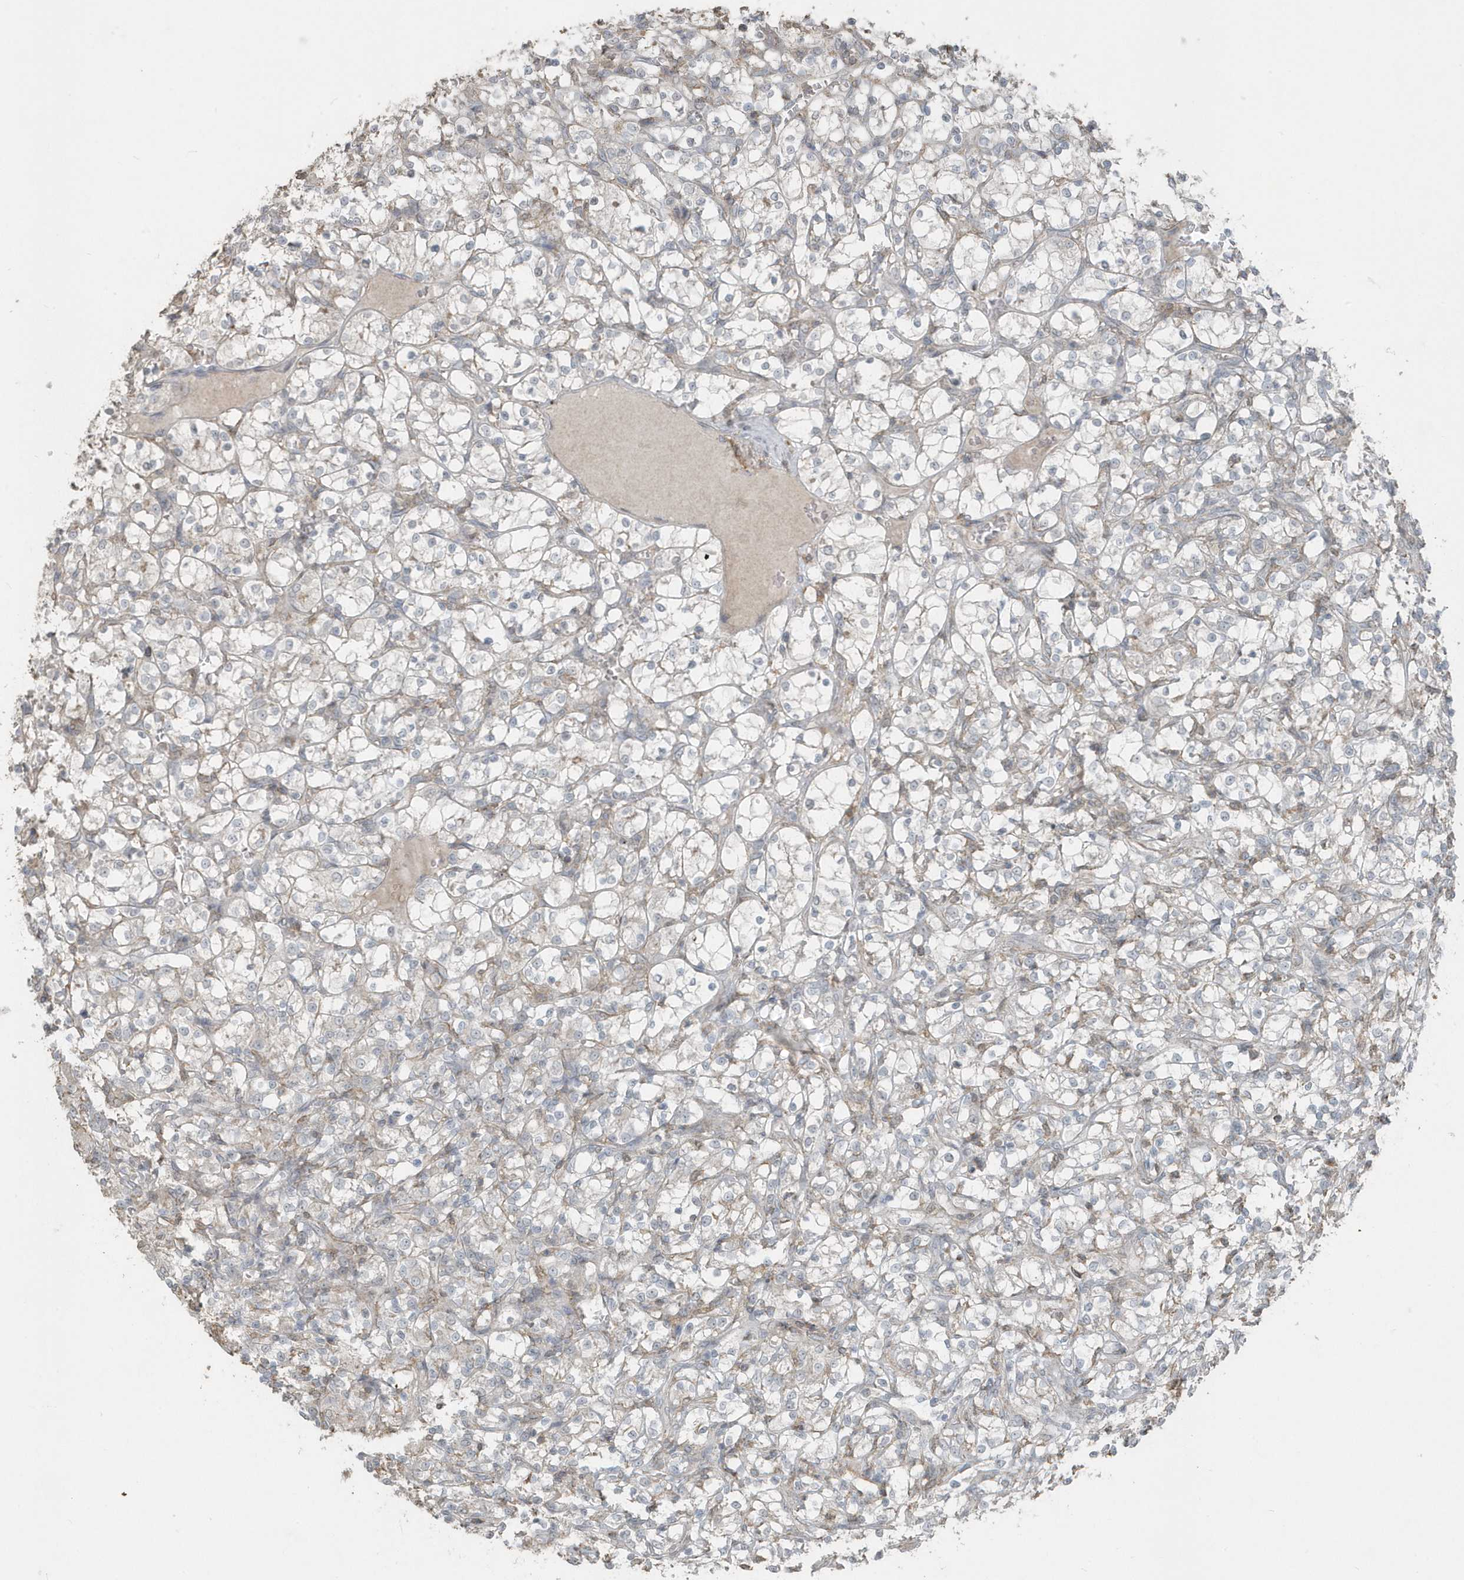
{"staining": {"intensity": "negative", "quantity": "none", "location": "none"}, "tissue": "renal cancer", "cell_type": "Tumor cells", "image_type": "cancer", "snomed": [{"axis": "morphology", "description": "Adenocarcinoma, NOS"}, {"axis": "topography", "description": "Kidney"}], "caption": "High power microscopy photomicrograph of an IHC histopathology image of renal adenocarcinoma, revealing no significant positivity in tumor cells.", "gene": "ACTC1", "patient": {"sex": "female", "age": 69}}